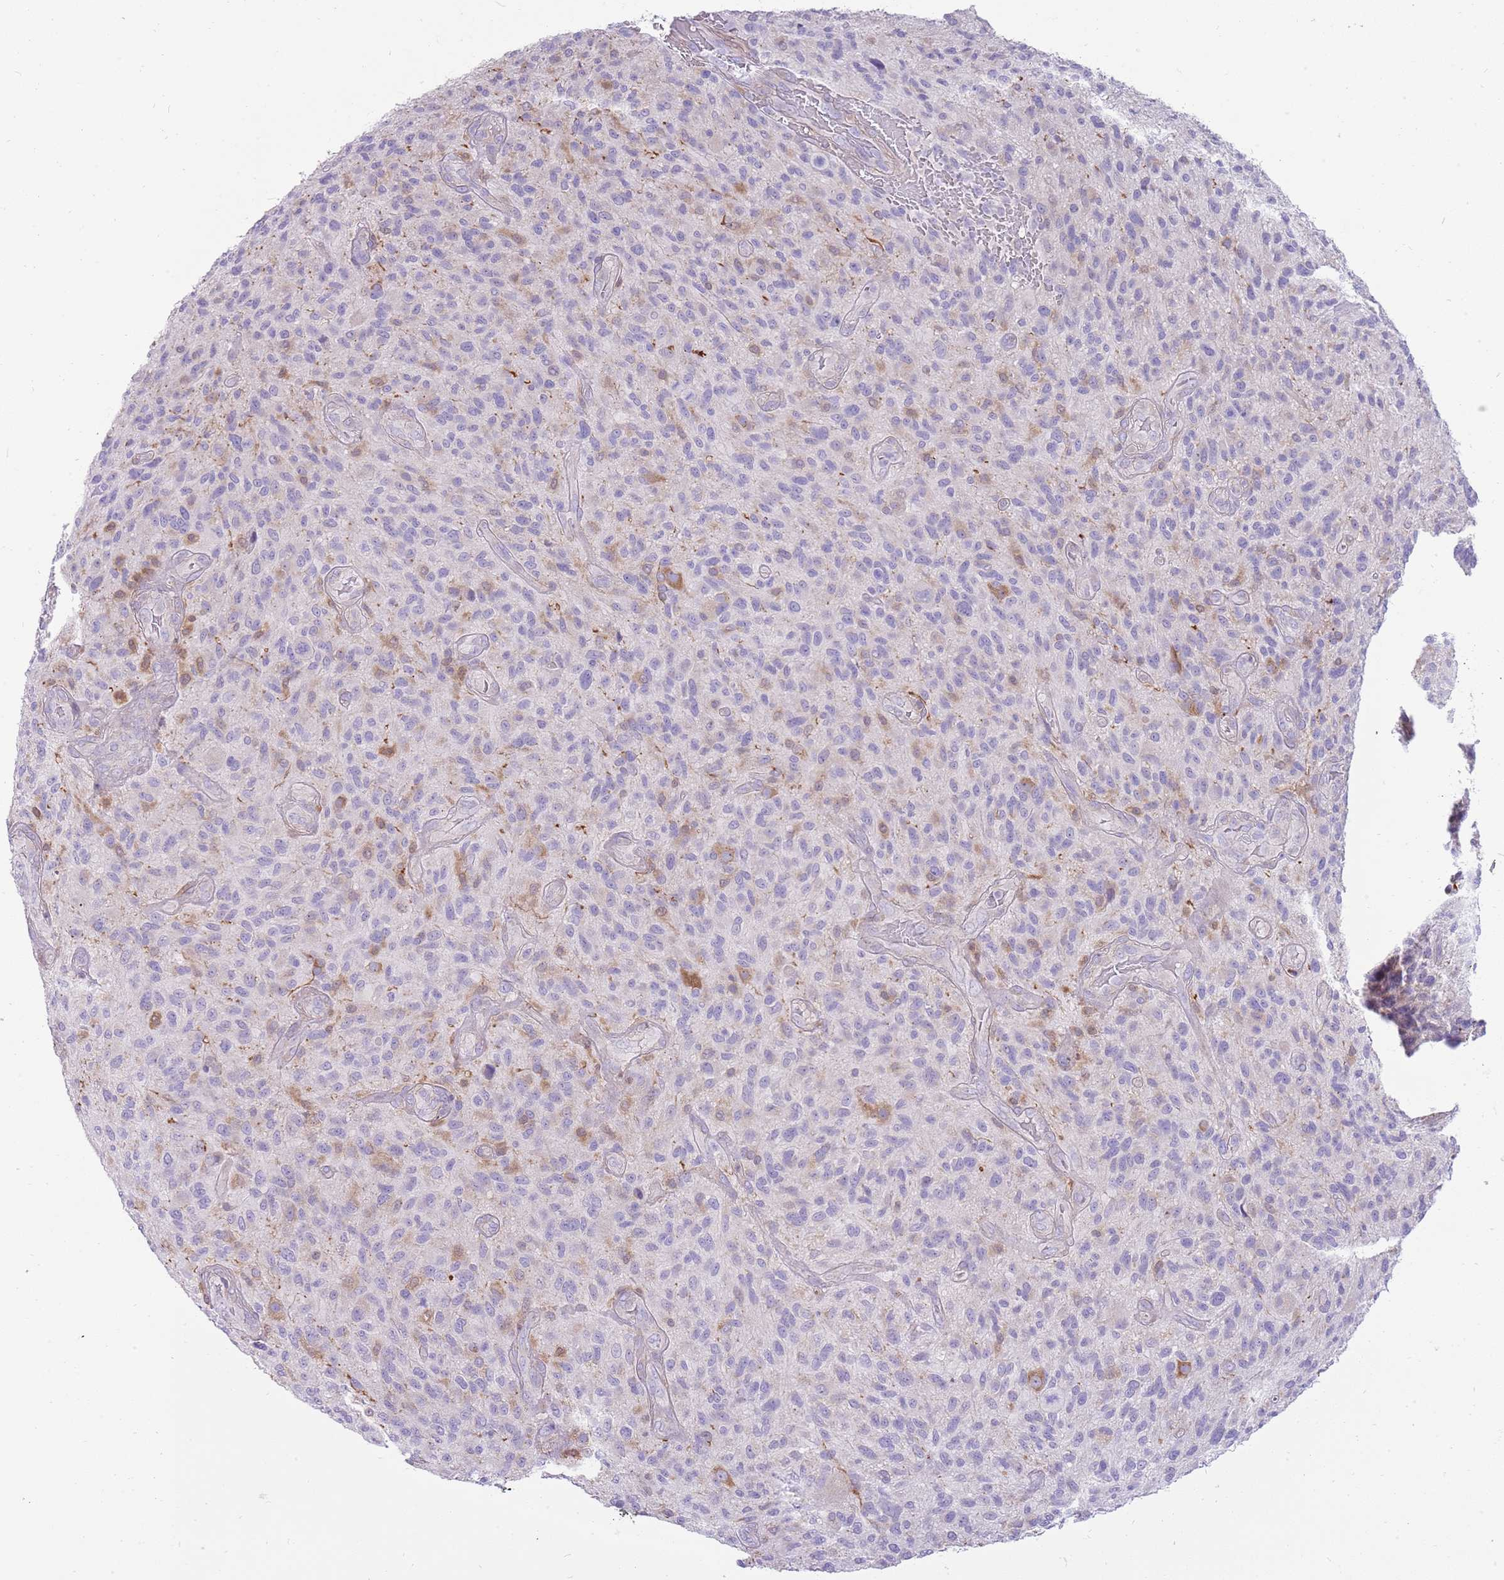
{"staining": {"intensity": "weak", "quantity": "<25%", "location": "cytoplasmic/membranous"}, "tissue": "glioma", "cell_type": "Tumor cells", "image_type": "cancer", "snomed": [{"axis": "morphology", "description": "Glioma, malignant, High grade"}, {"axis": "topography", "description": "Brain"}], "caption": "The image demonstrates no significant positivity in tumor cells of glioma. (Brightfield microscopy of DAB immunohistochemistry (IHC) at high magnification).", "gene": "DIPK1C", "patient": {"sex": "male", "age": 47}}